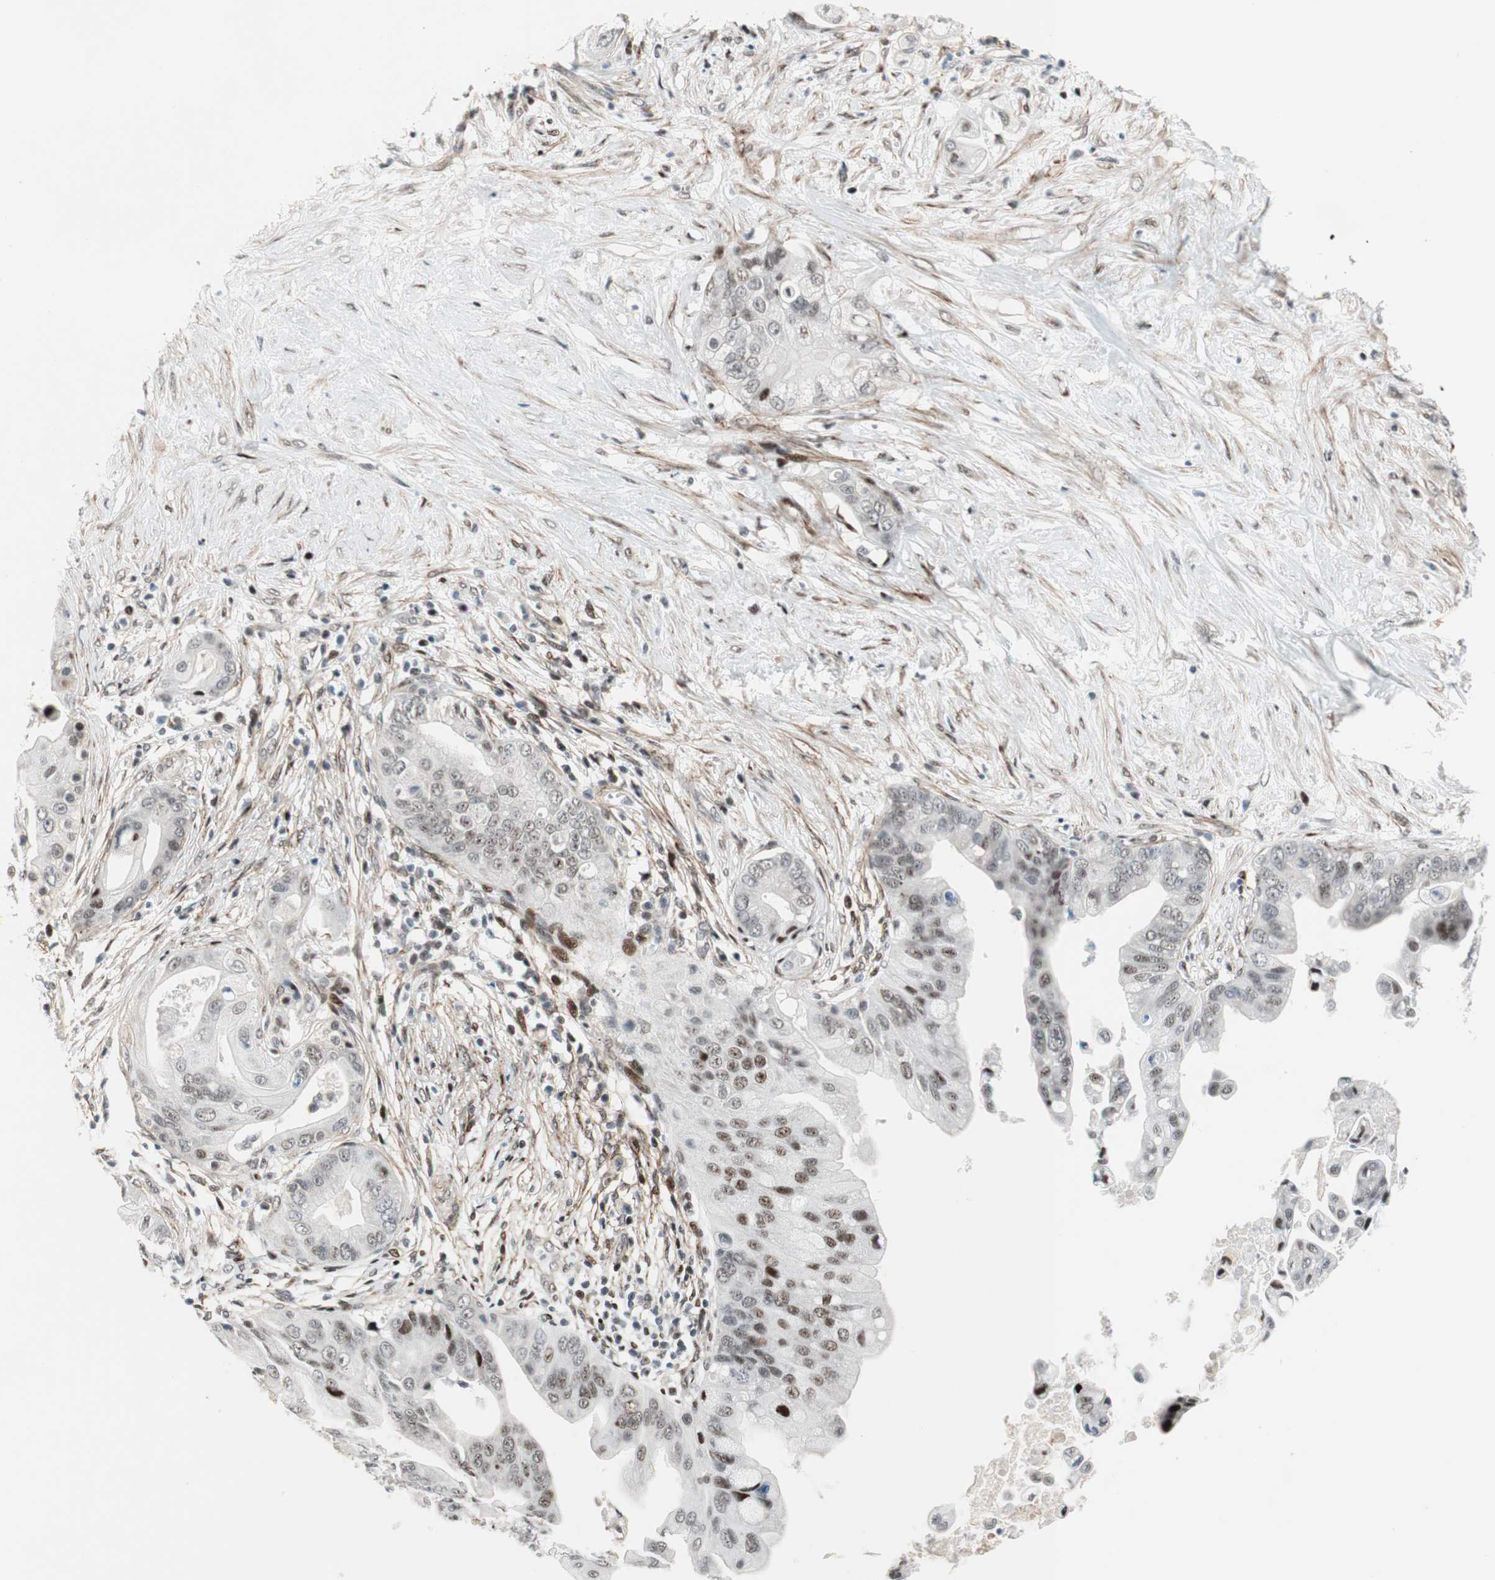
{"staining": {"intensity": "moderate", "quantity": "<25%", "location": "nuclear"}, "tissue": "pancreatic cancer", "cell_type": "Tumor cells", "image_type": "cancer", "snomed": [{"axis": "morphology", "description": "Adenocarcinoma, NOS"}, {"axis": "topography", "description": "Pancreas"}], "caption": "Immunohistochemical staining of human adenocarcinoma (pancreatic) demonstrates low levels of moderate nuclear expression in about <25% of tumor cells. (Brightfield microscopy of DAB IHC at high magnification).", "gene": "FBXO44", "patient": {"sex": "female", "age": 75}}